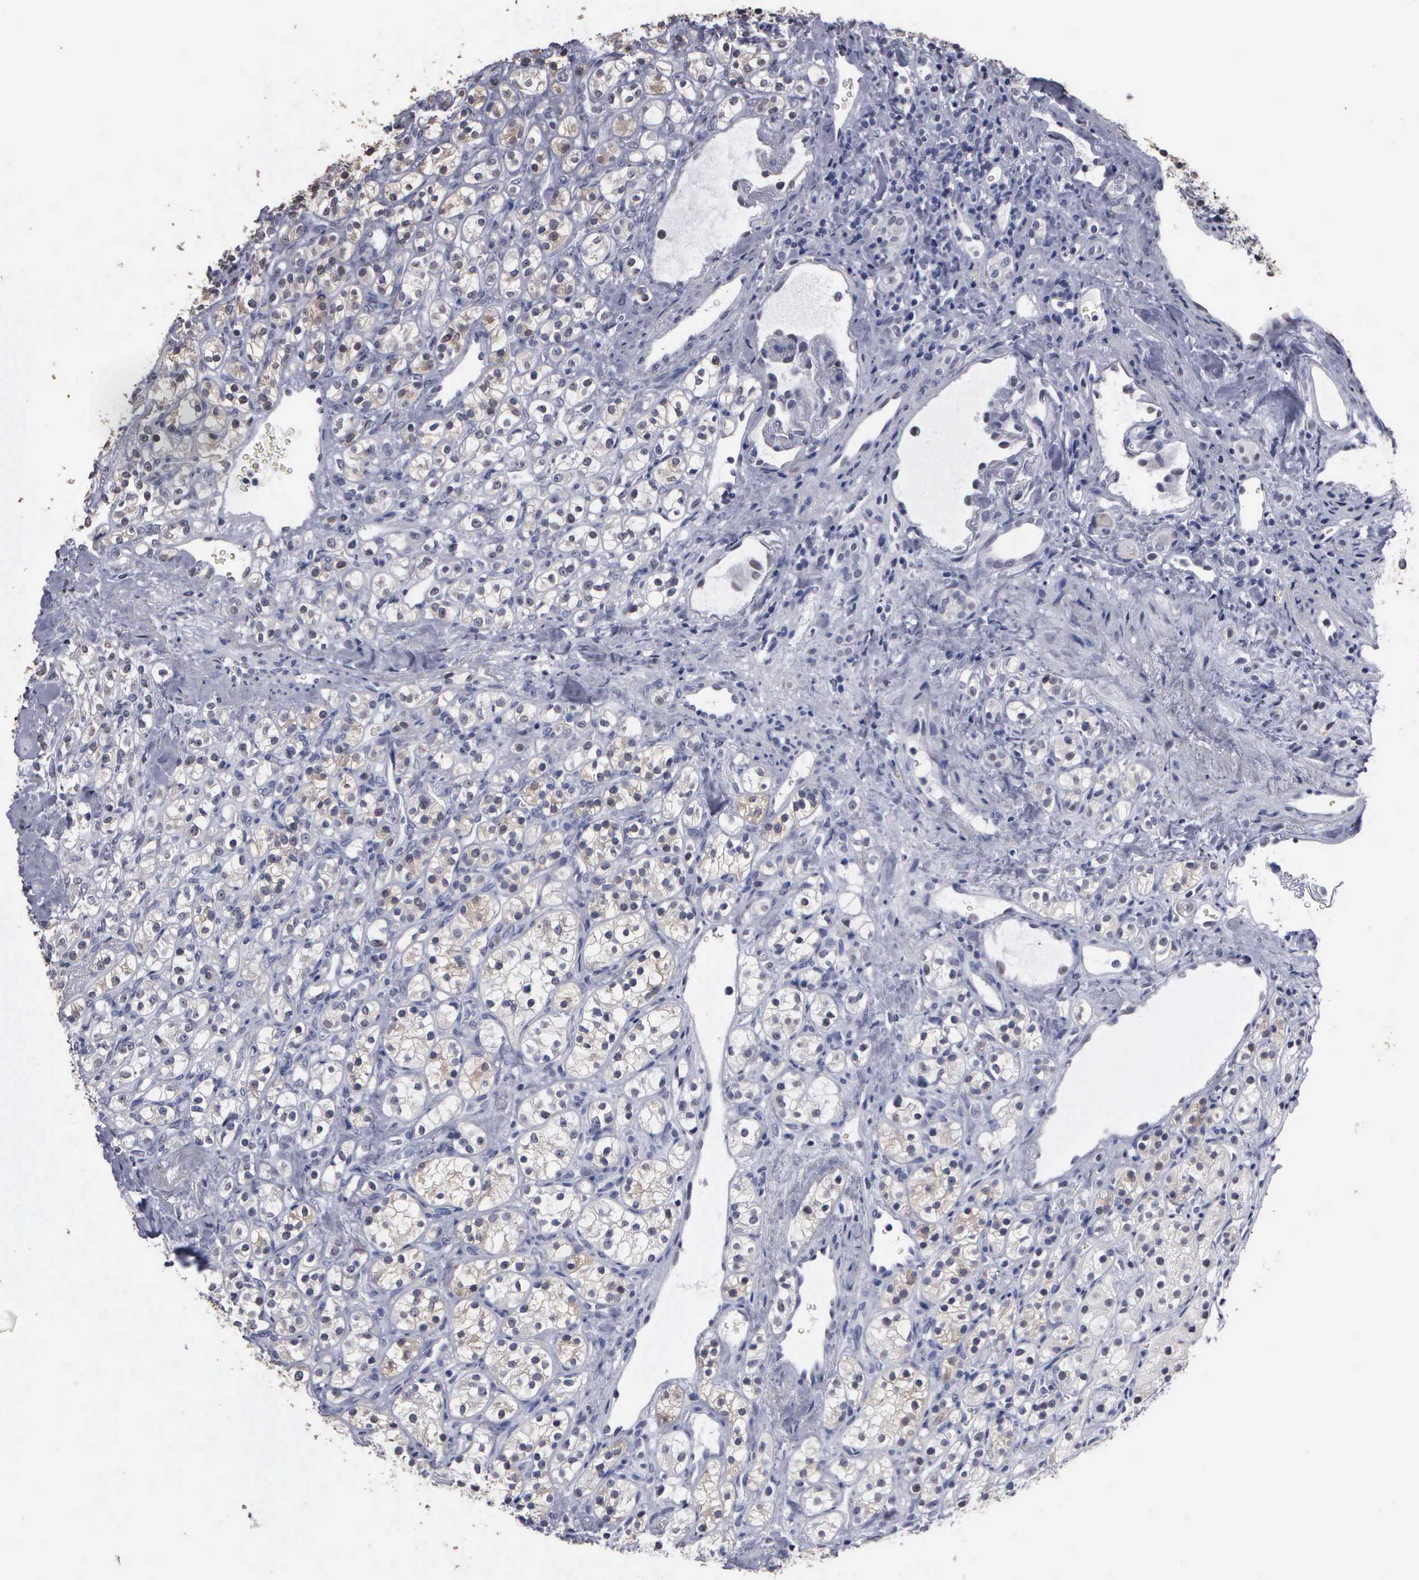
{"staining": {"intensity": "weak", "quantity": "<25%", "location": "cytoplasmic/membranous"}, "tissue": "renal cancer", "cell_type": "Tumor cells", "image_type": "cancer", "snomed": [{"axis": "morphology", "description": "Adenocarcinoma, NOS"}, {"axis": "topography", "description": "Kidney"}], "caption": "This is a image of immunohistochemistry staining of renal cancer (adenocarcinoma), which shows no staining in tumor cells. (Immunohistochemistry, brightfield microscopy, high magnification).", "gene": "UPB1", "patient": {"sex": "male", "age": 77}}